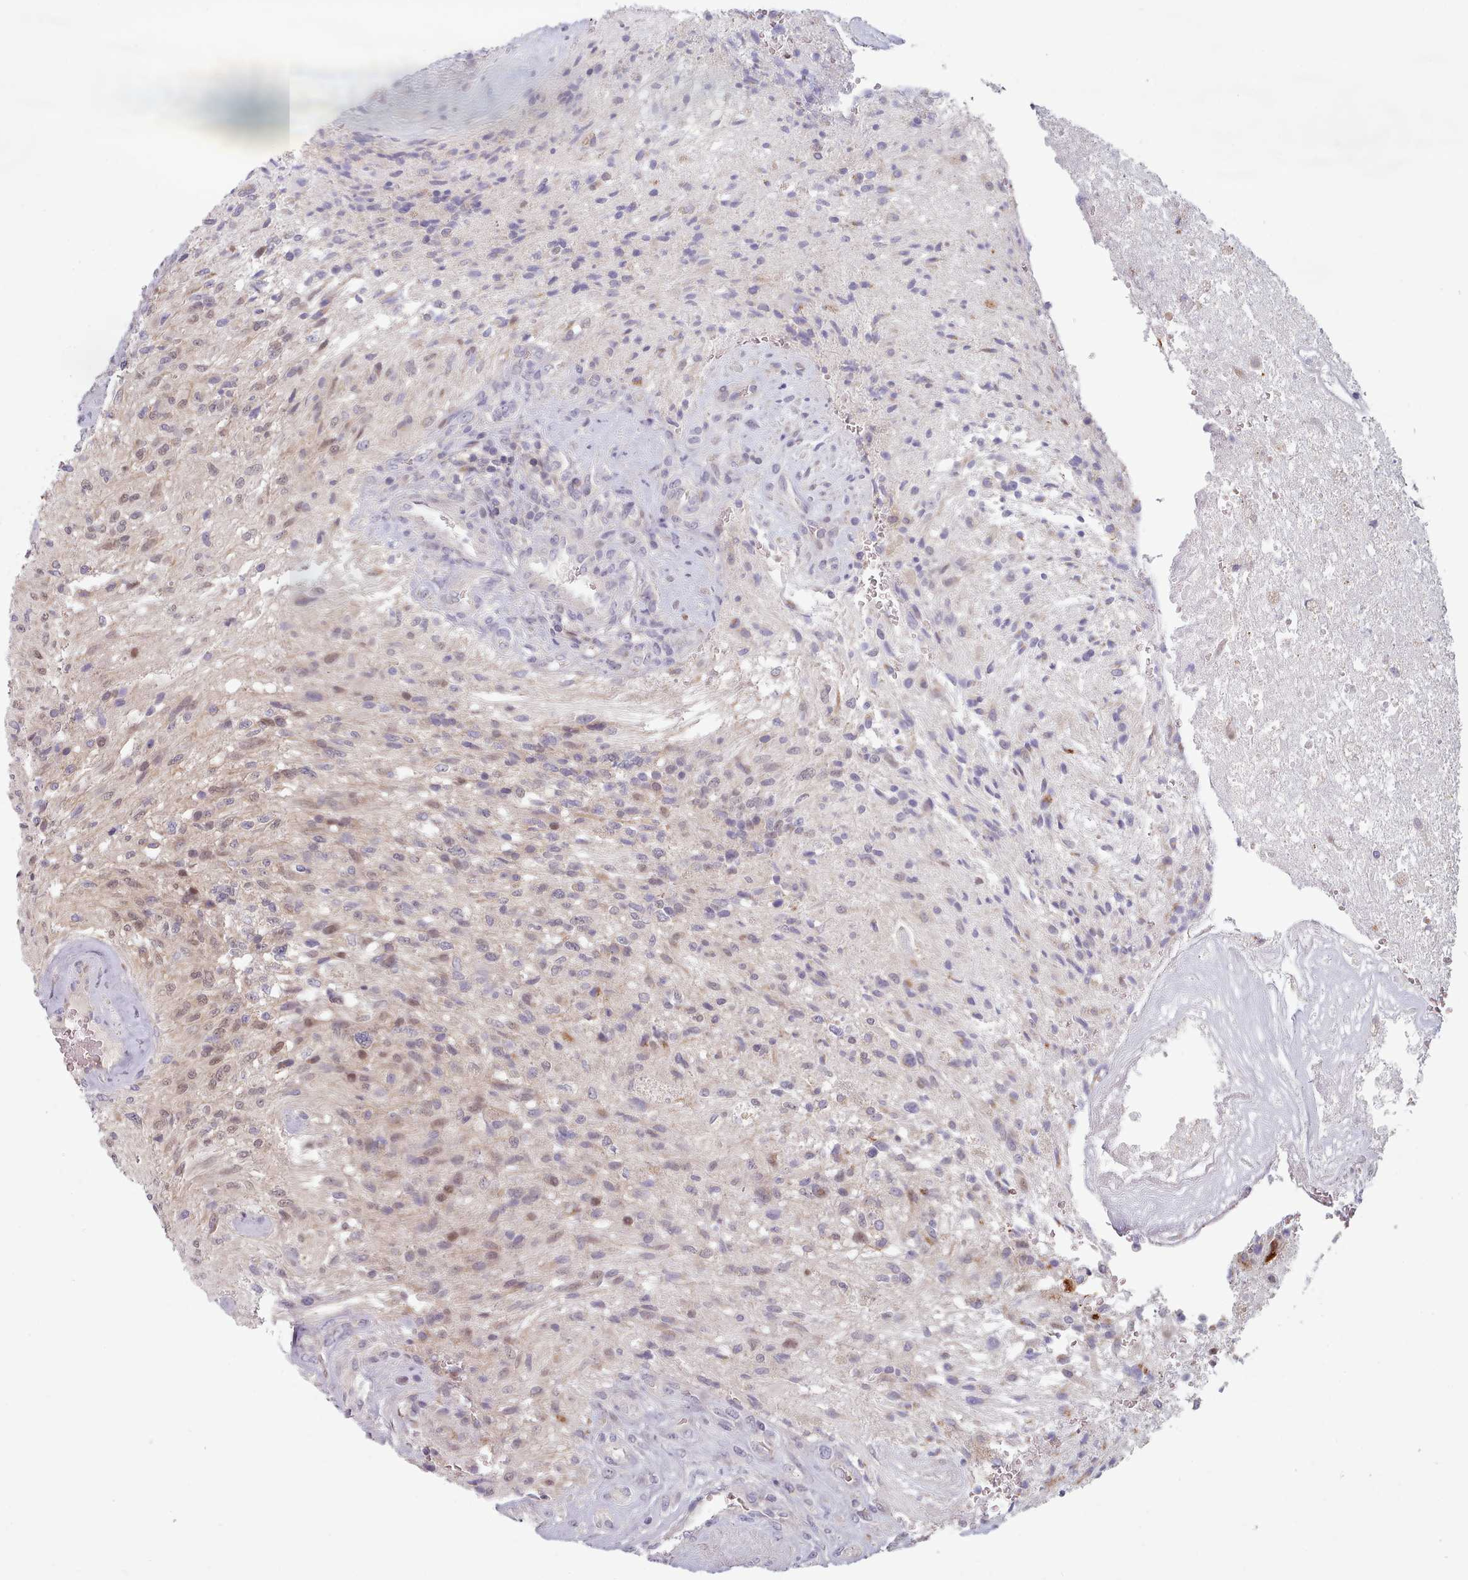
{"staining": {"intensity": "negative", "quantity": "none", "location": "none"}, "tissue": "glioma", "cell_type": "Tumor cells", "image_type": "cancer", "snomed": [{"axis": "morphology", "description": "Glioma, malignant, High grade"}, {"axis": "topography", "description": "Brain"}], "caption": "Human glioma stained for a protein using immunohistochemistry (IHC) shows no staining in tumor cells.", "gene": "CLNS1A", "patient": {"sex": "male", "age": 56}}